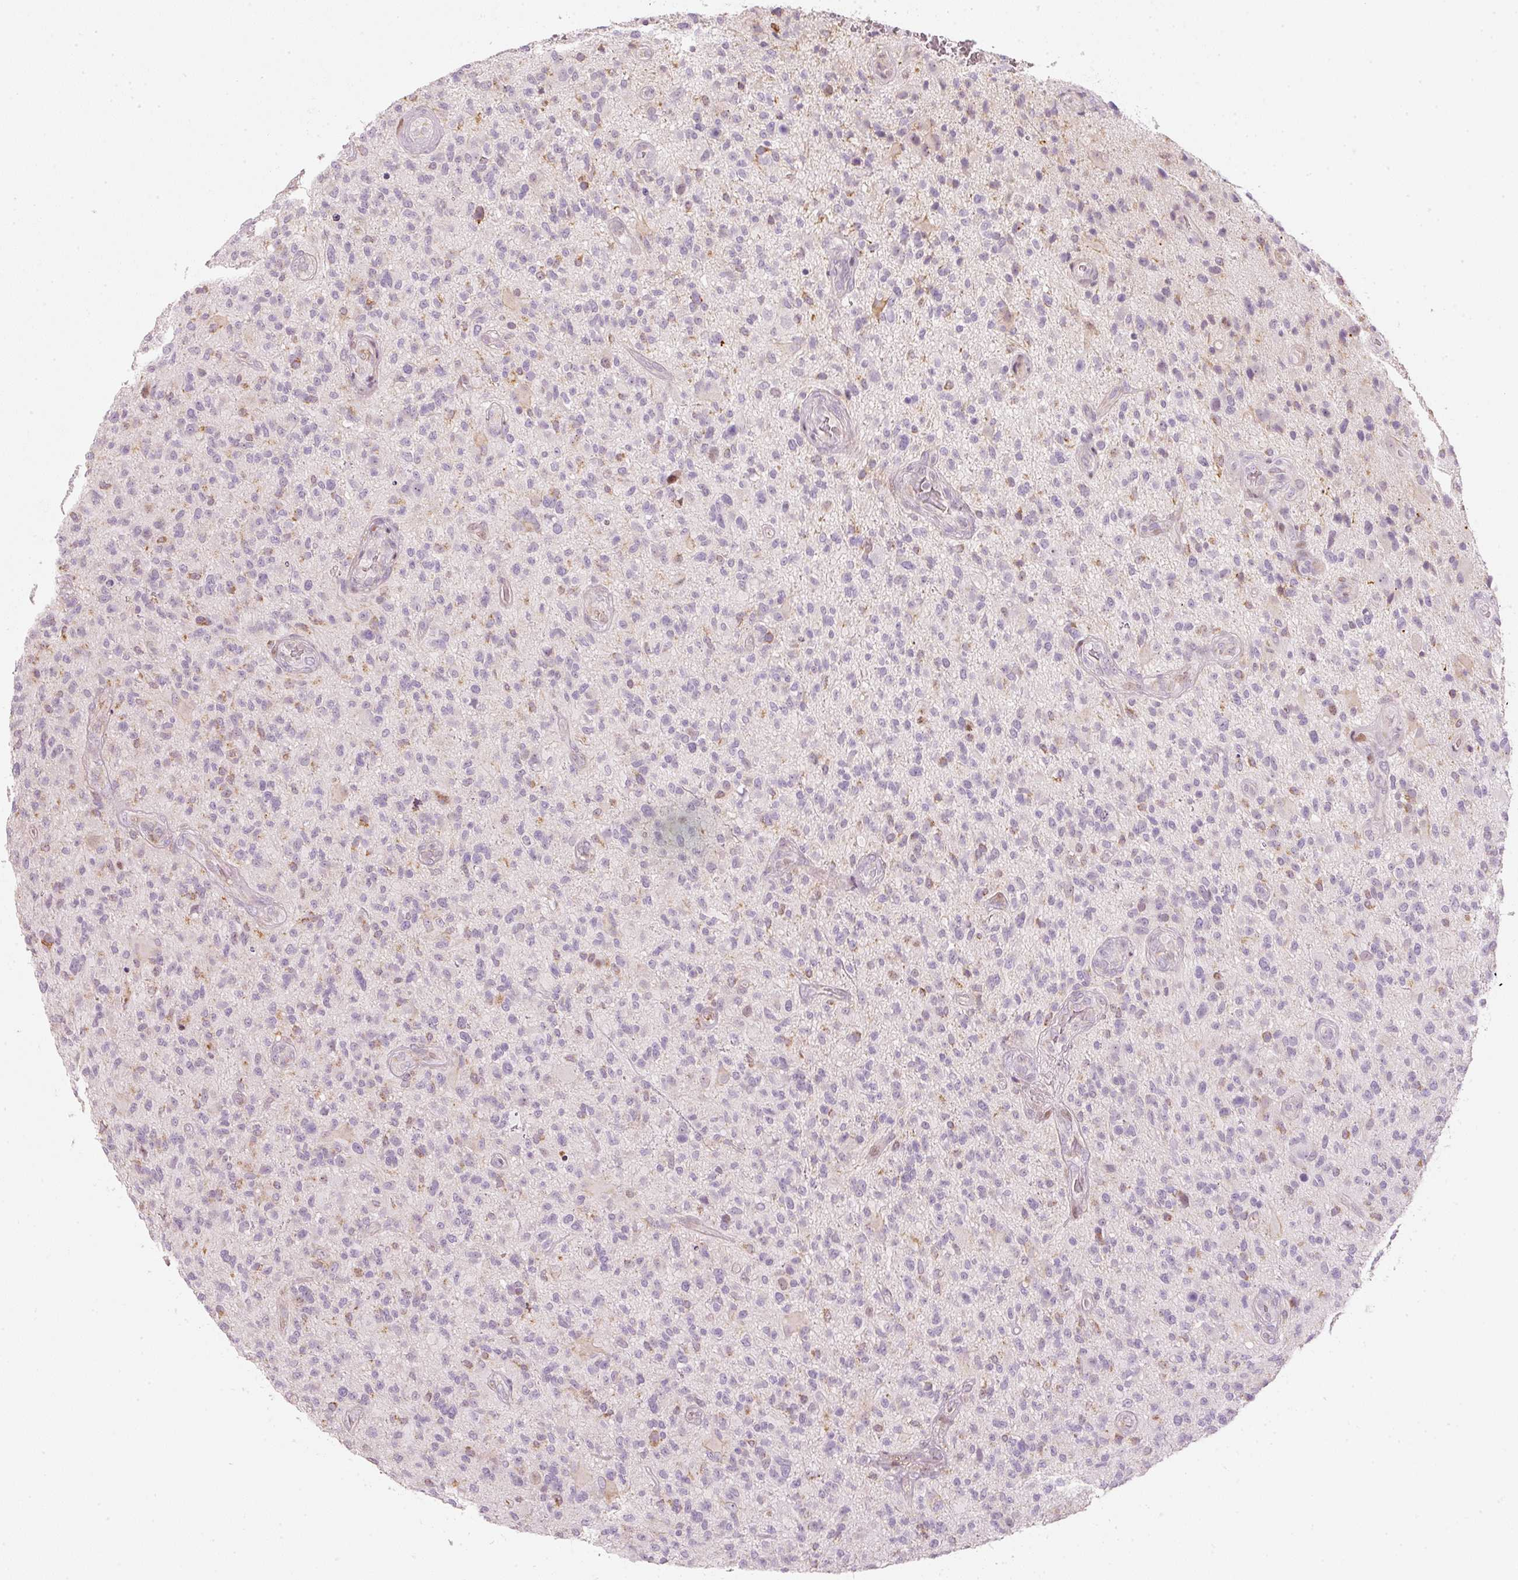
{"staining": {"intensity": "negative", "quantity": "none", "location": "none"}, "tissue": "glioma", "cell_type": "Tumor cells", "image_type": "cancer", "snomed": [{"axis": "morphology", "description": "Glioma, malignant, High grade"}, {"axis": "topography", "description": "Brain"}], "caption": "Malignant glioma (high-grade) was stained to show a protein in brown. There is no significant staining in tumor cells.", "gene": "RNF39", "patient": {"sex": "male", "age": 47}}